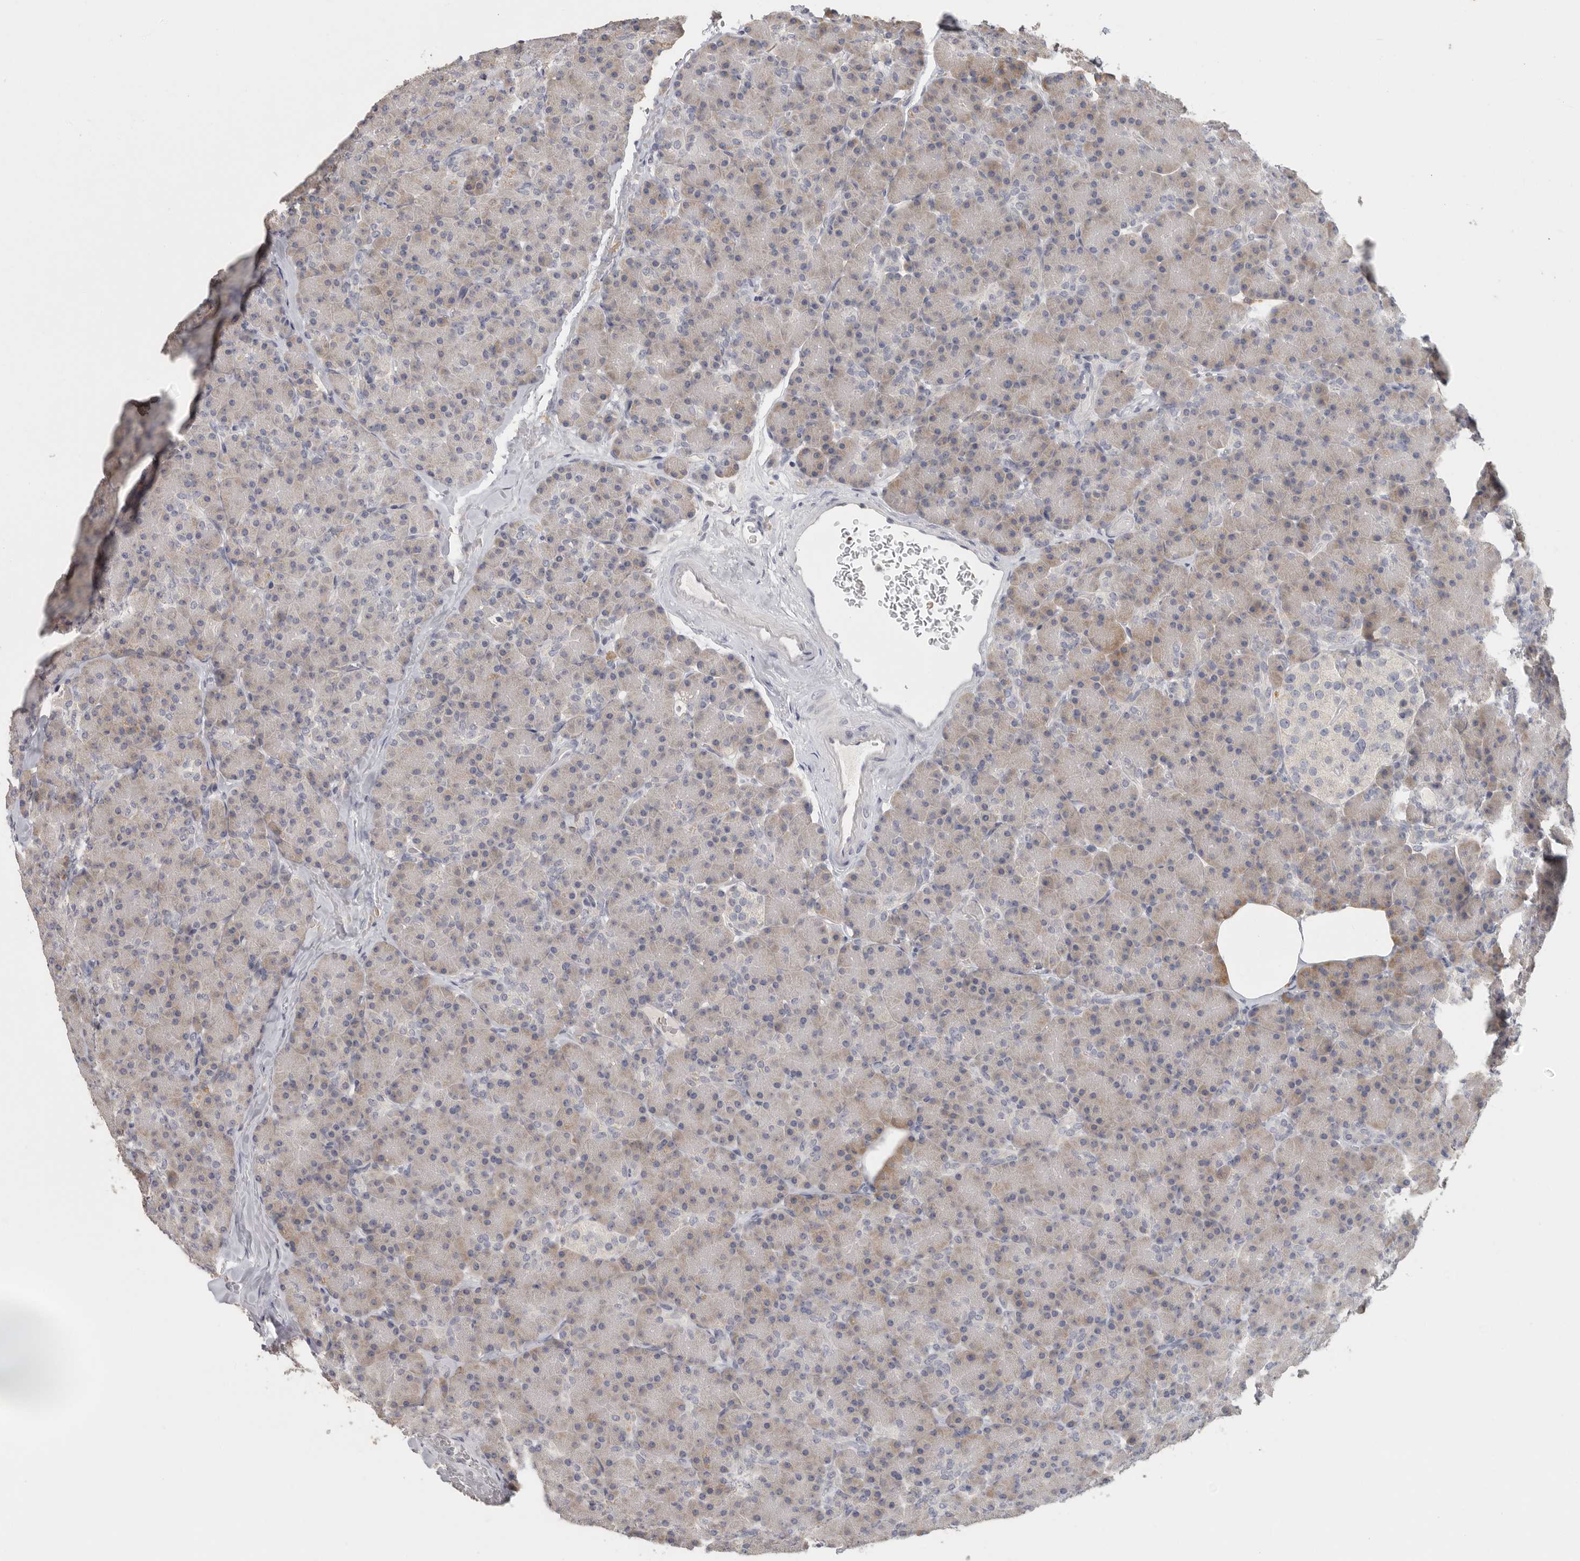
{"staining": {"intensity": "weak", "quantity": "<25%", "location": "cytoplasmic/membranous"}, "tissue": "pancreas", "cell_type": "Exocrine glandular cells", "image_type": "normal", "snomed": [{"axis": "morphology", "description": "Normal tissue, NOS"}, {"axis": "topography", "description": "Pancreas"}], "caption": "This histopathology image is of normal pancreas stained with immunohistochemistry (IHC) to label a protein in brown with the nuclei are counter-stained blue. There is no expression in exocrine glandular cells.", "gene": "DNAJC11", "patient": {"sex": "female", "age": 43}}